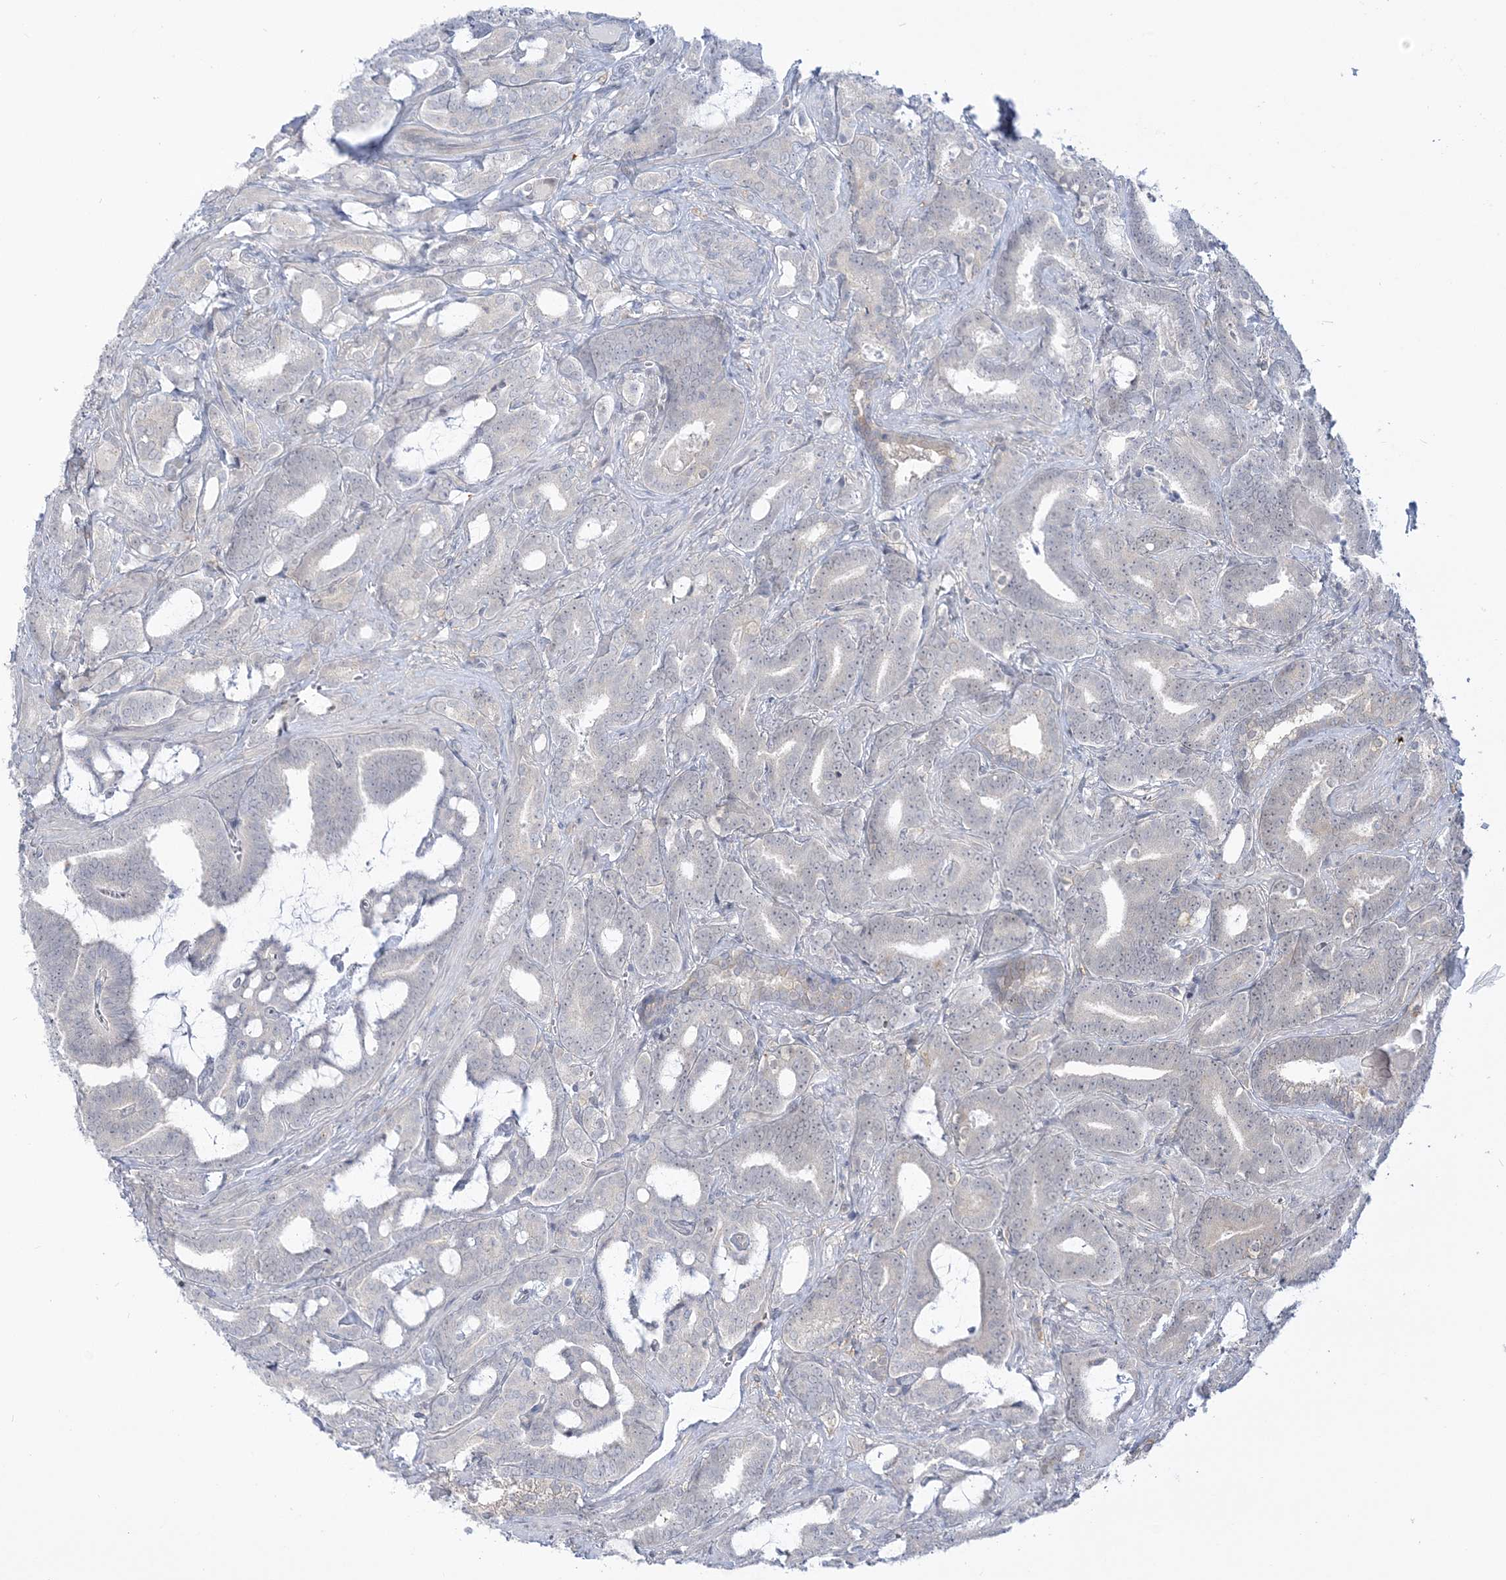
{"staining": {"intensity": "negative", "quantity": "none", "location": "none"}, "tissue": "prostate cancer", "cell_type": "Tumor cells", "image_type": "cancer", "snomed": [{"axis": "morphology", "description": "Adenocarcinoma, High grade"}, {"axis": "topography", "description": "Prostate and seminal vesicle, NOS"}], "caption": "Immunohistochemistry photomicrograph of neoplastic tissue: human high-grade adenocarcinoma (prostate) stained with DAB displays no significant protein expression in tumor cells.", "gene": "THADA", "patient": {"sex": "male", "age": 67}}